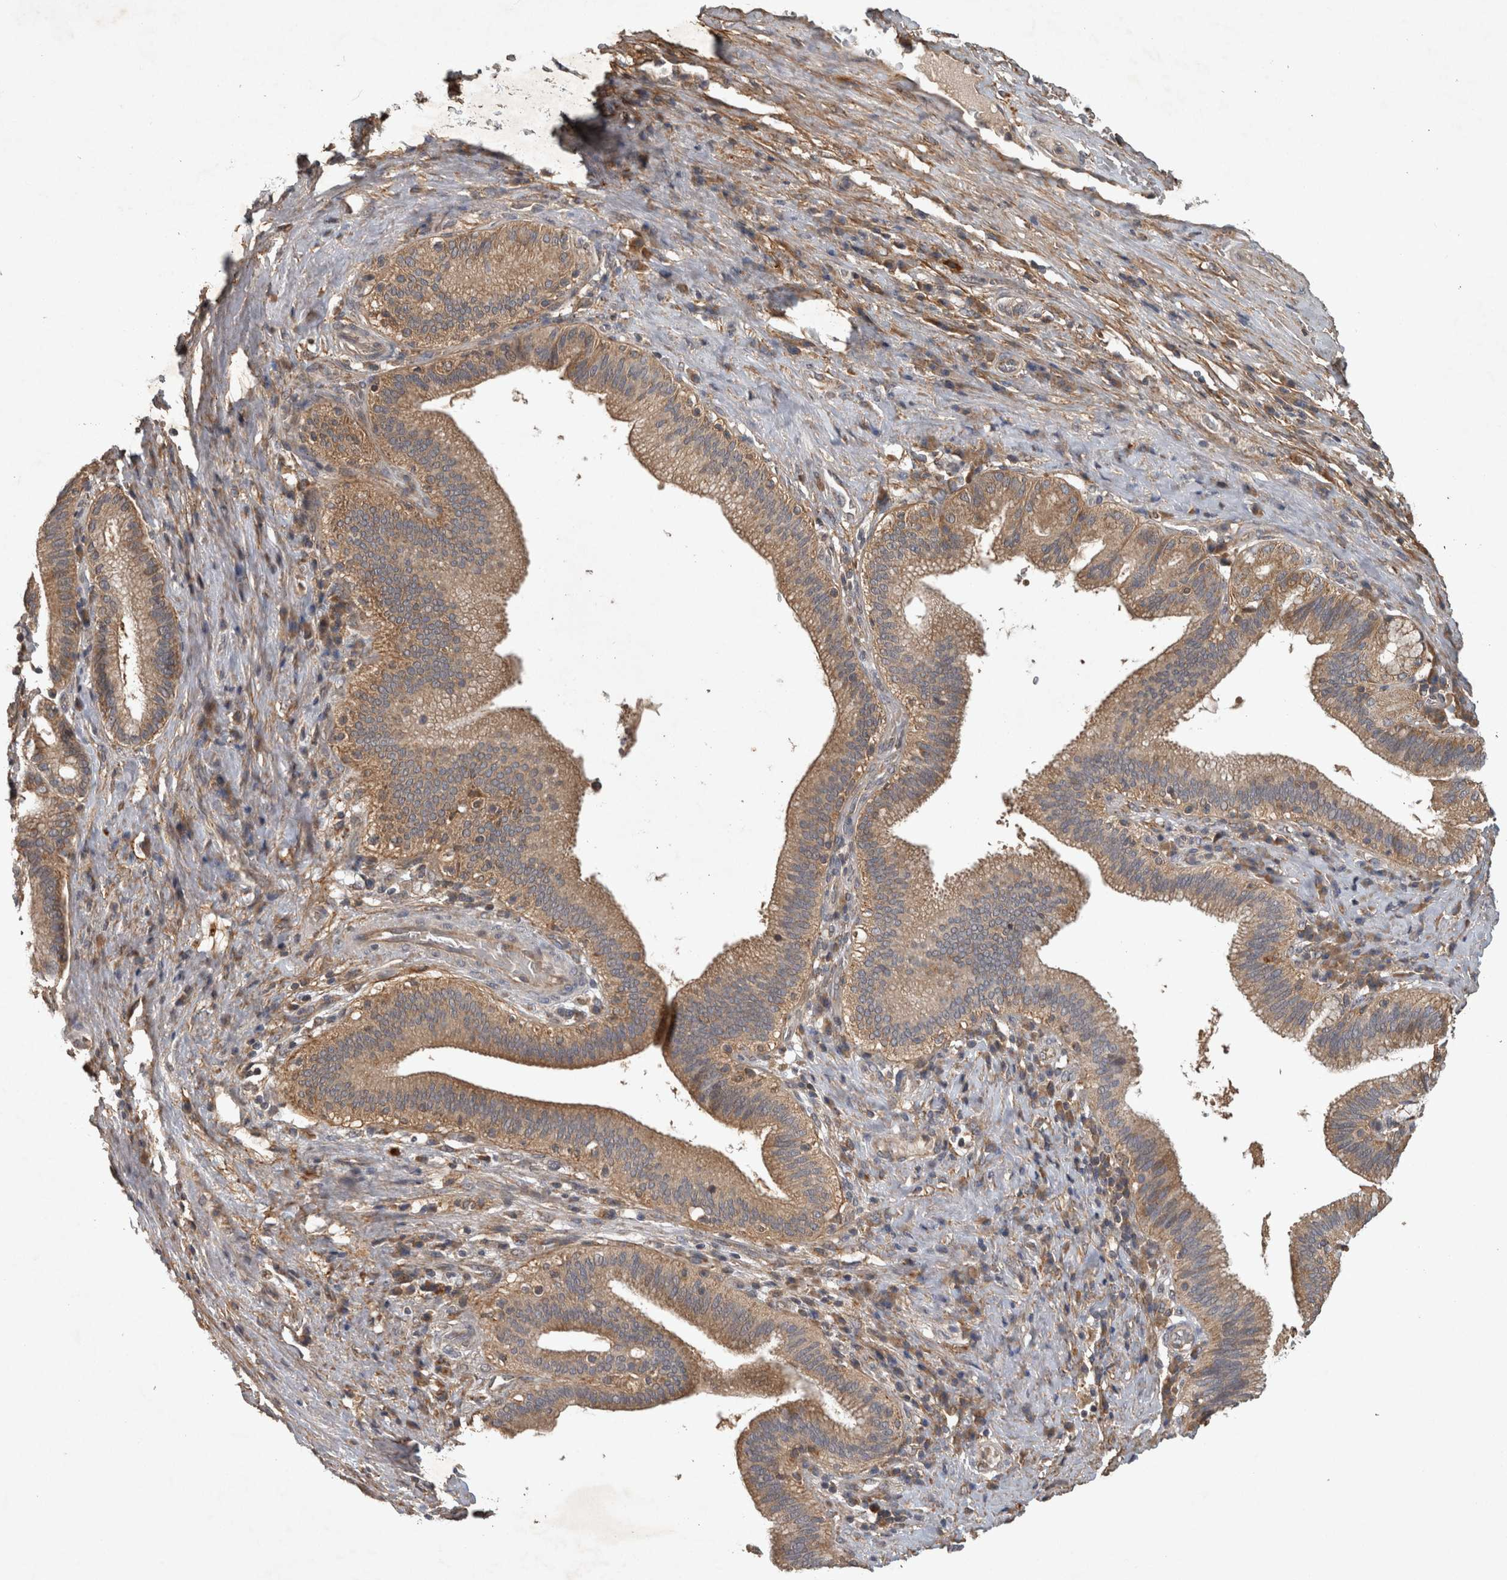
{"staining": {"intensity": "moderate", "quantity": ">75%", "location": "cytoplasmic/membranous"}, "tissue": "liver cancer", "cell_type": "Tumor cells", "image_type": "cancer", "snomed": [{"axis": "morphology", "description": "Normal tissue, NOS"}, {"axis": "morphology", "description": "Cholangiocarcinoma"}, {"axis": "topography", "description": "Liver"}, {"axis": "topography", "description": "Peripheral nerve tissue"}], "caption": "An image showing moderate cytoplasmic/membranous positivity in about >75% of tumor cells in liver cholangiocarcinoma, as visualized by brown immunohistochemical staining.", "gene": "TRMT61B", "patient": {"sex": "female", "age": 73}}